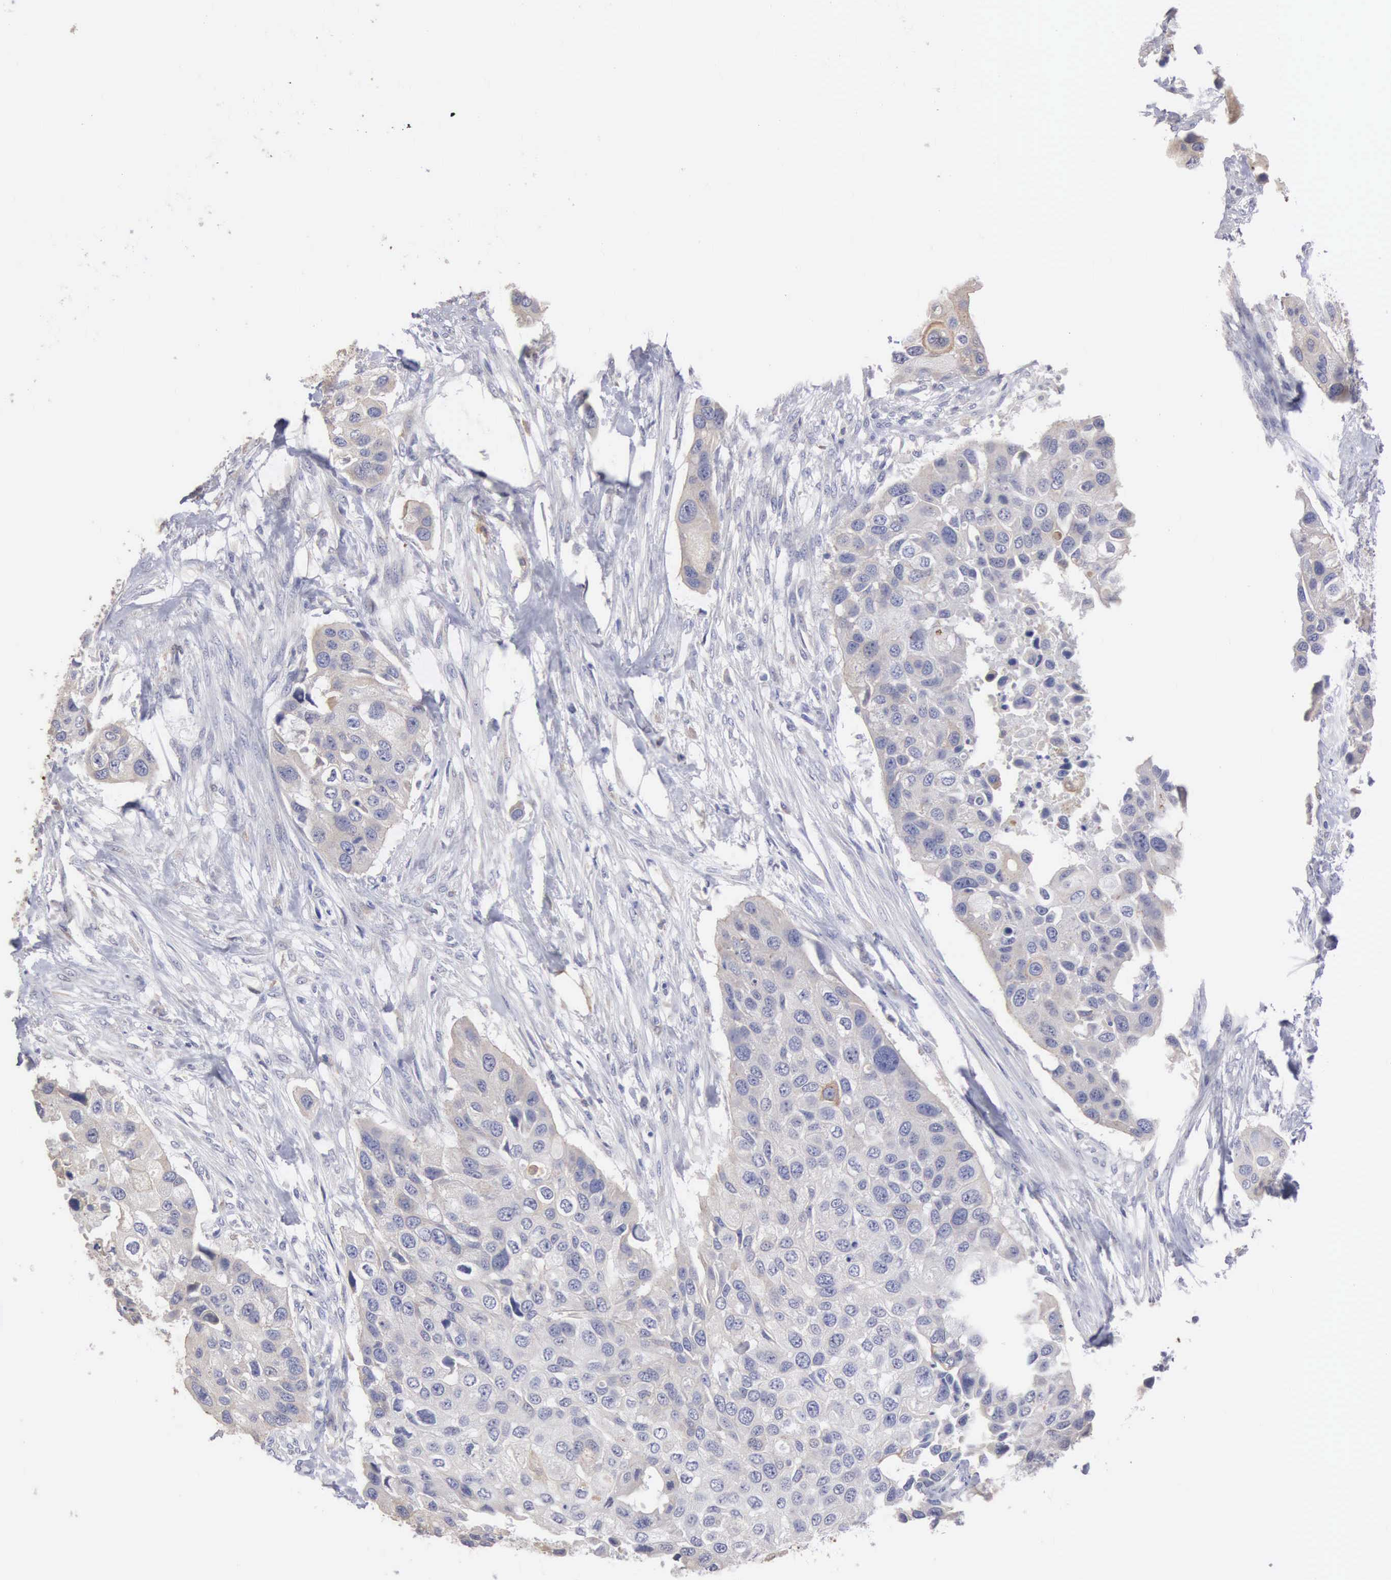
{"staining": {"intensity": "weak", "quantity": "<25%", "location": "cytoplasmic/membranous"}, "tissue": "urothelial cancer", "cell_type": "Tumor cells", "image_type": "cancer", "snomed": [{"axis": "morphology", "description": "Urothelial carcinoma, High grade"}, {"axis": "topography", "description": "Urinary bladder"}], "caption": "DAB (3,3'-diaminobenzidine) immunohistochemical staining of urothelial cancer shows no significant staining in tumor cells.", "gene": "LIN52", "patient": {"sex": "male", "age": 55}}